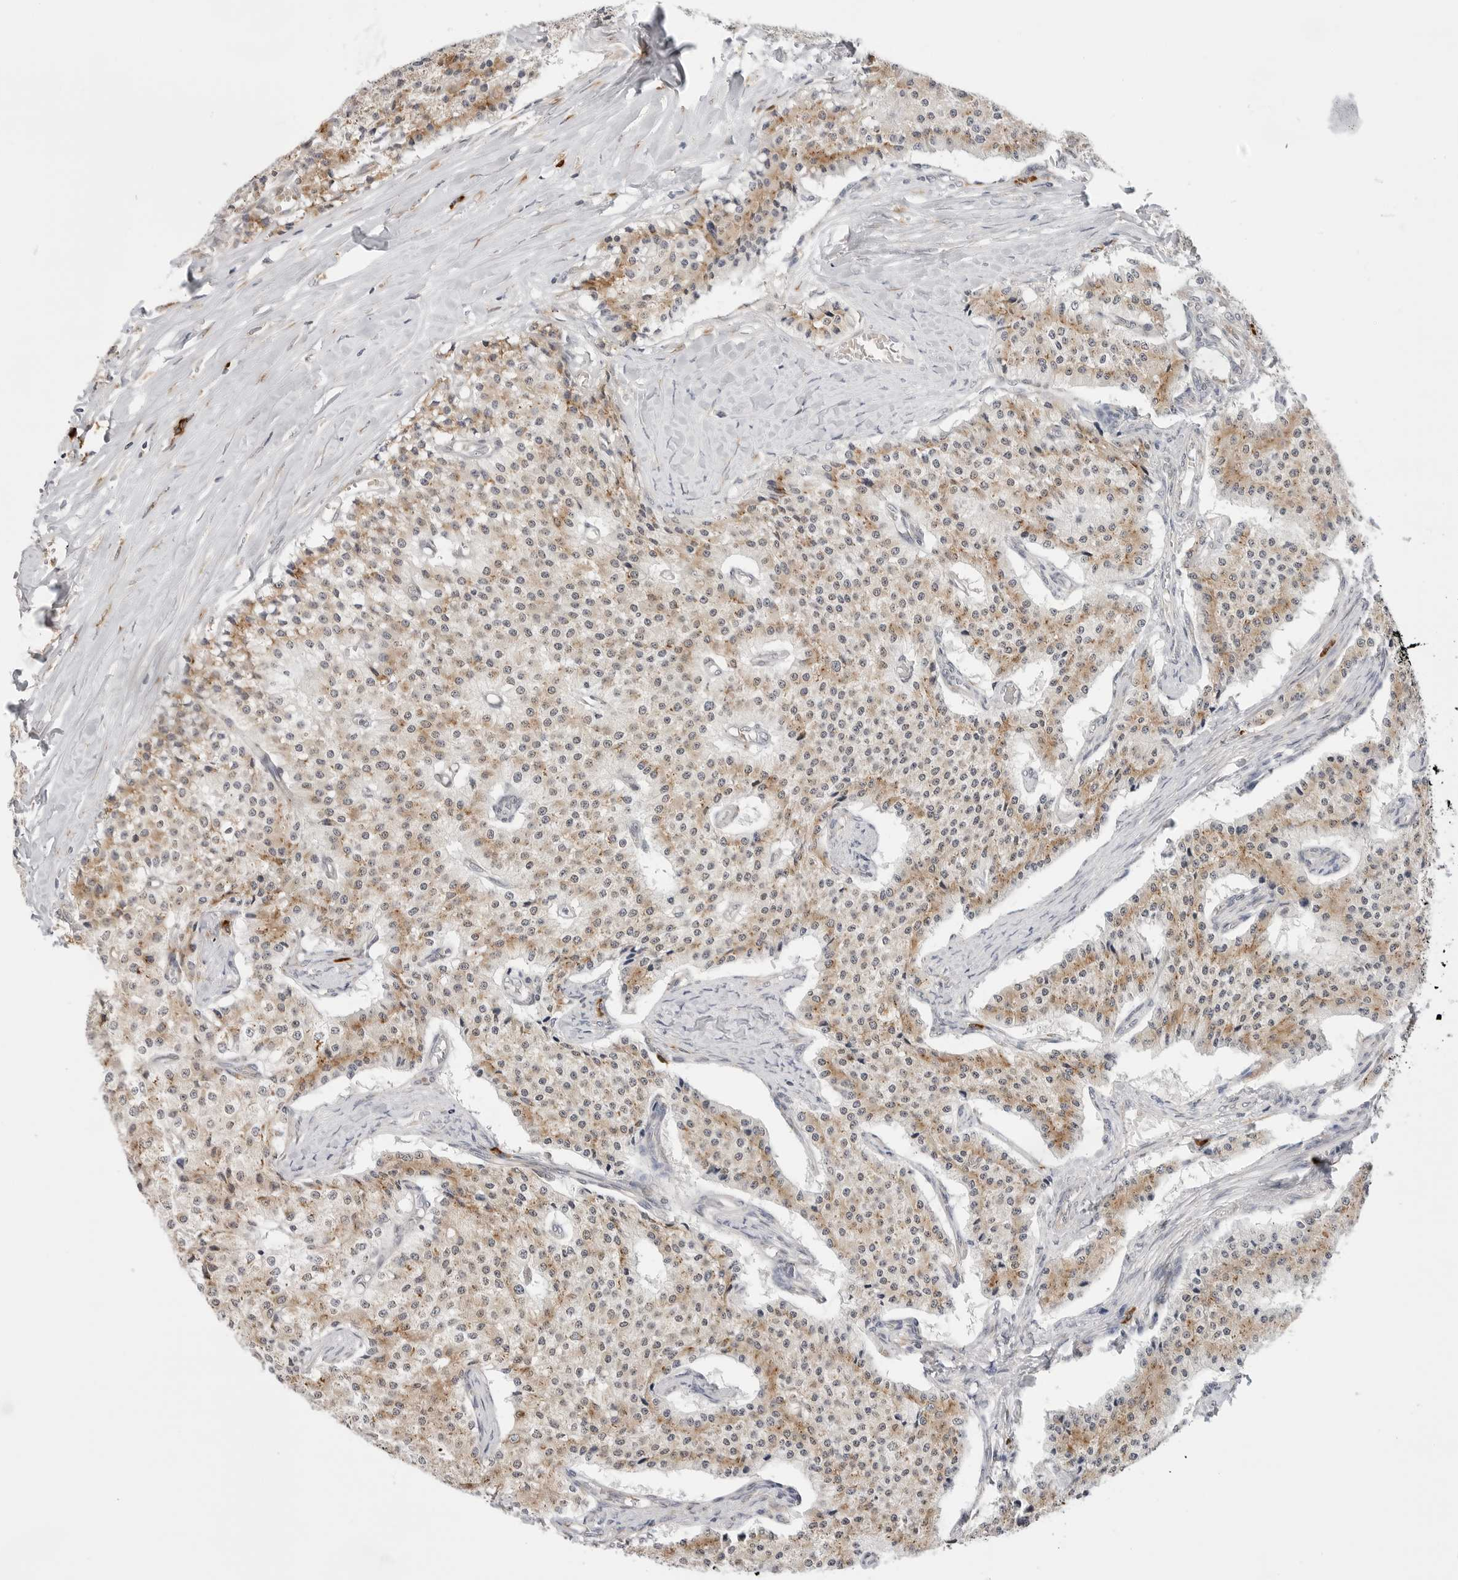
{"staining": {"intensity": "moderate", "quantity": "25%-75%", "location": "cytoplasmic/membranous"}, "tissue": "carcinoid", "cell_type": "Tumor cells", "image_type": "cancer", "snomed": [{"axis": "morphology", "description": "Carcinoid, malignant, NOS"}, {"axis": "topography", "description": "Colon"}], "caption": "The micrograph reveals a brown stain indicating the presence of a protein in the cytoplasmic/membranous of tumor cells in carcinoid (malignant).", "gene": "RPN1", "patient": {"sex": "female", "age": 52}}